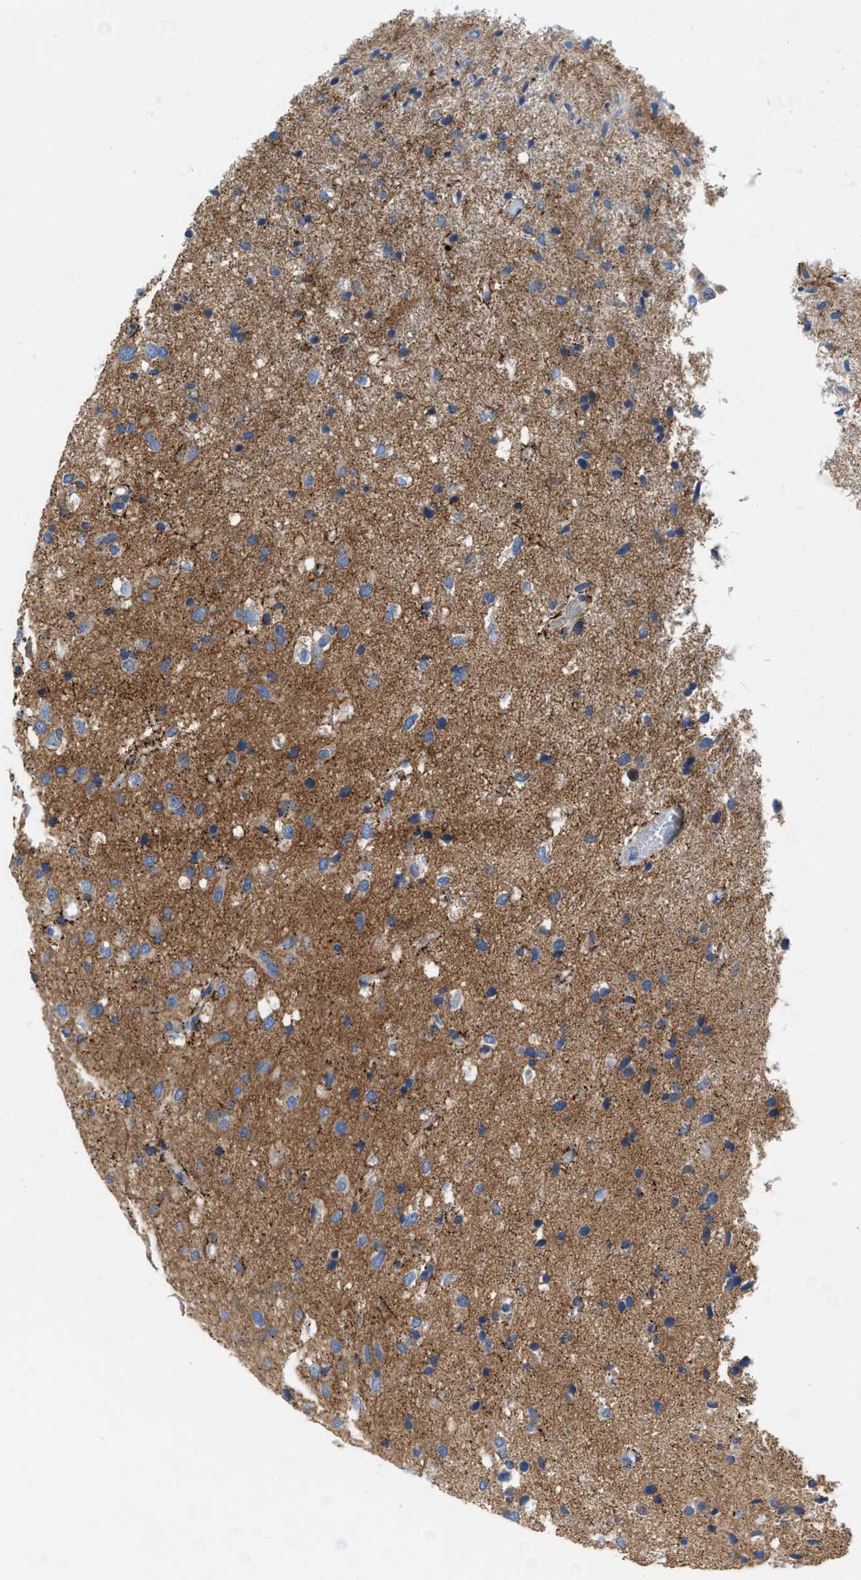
{"staining": {"intensity": "moderate", "quantity": "<25%", "location": "cytoplasmic/membranous"}, "tissue": "glioma", "cell_type": "Tumor cells", "image_type": "cancer", "snomed": [{"axis": "morphology", "description": "Glioma, malignant, Low grade"}, {"axis": "topography", "description": "Brain"}], "caption": "Approximately <25% of tumor cells in glioma display moderate cytoplasmic/membranous protein staining as visualized by brown immunohistochemical staining.", "gene": "JADE1", "patient": {"sex": "male", "age": 77}}